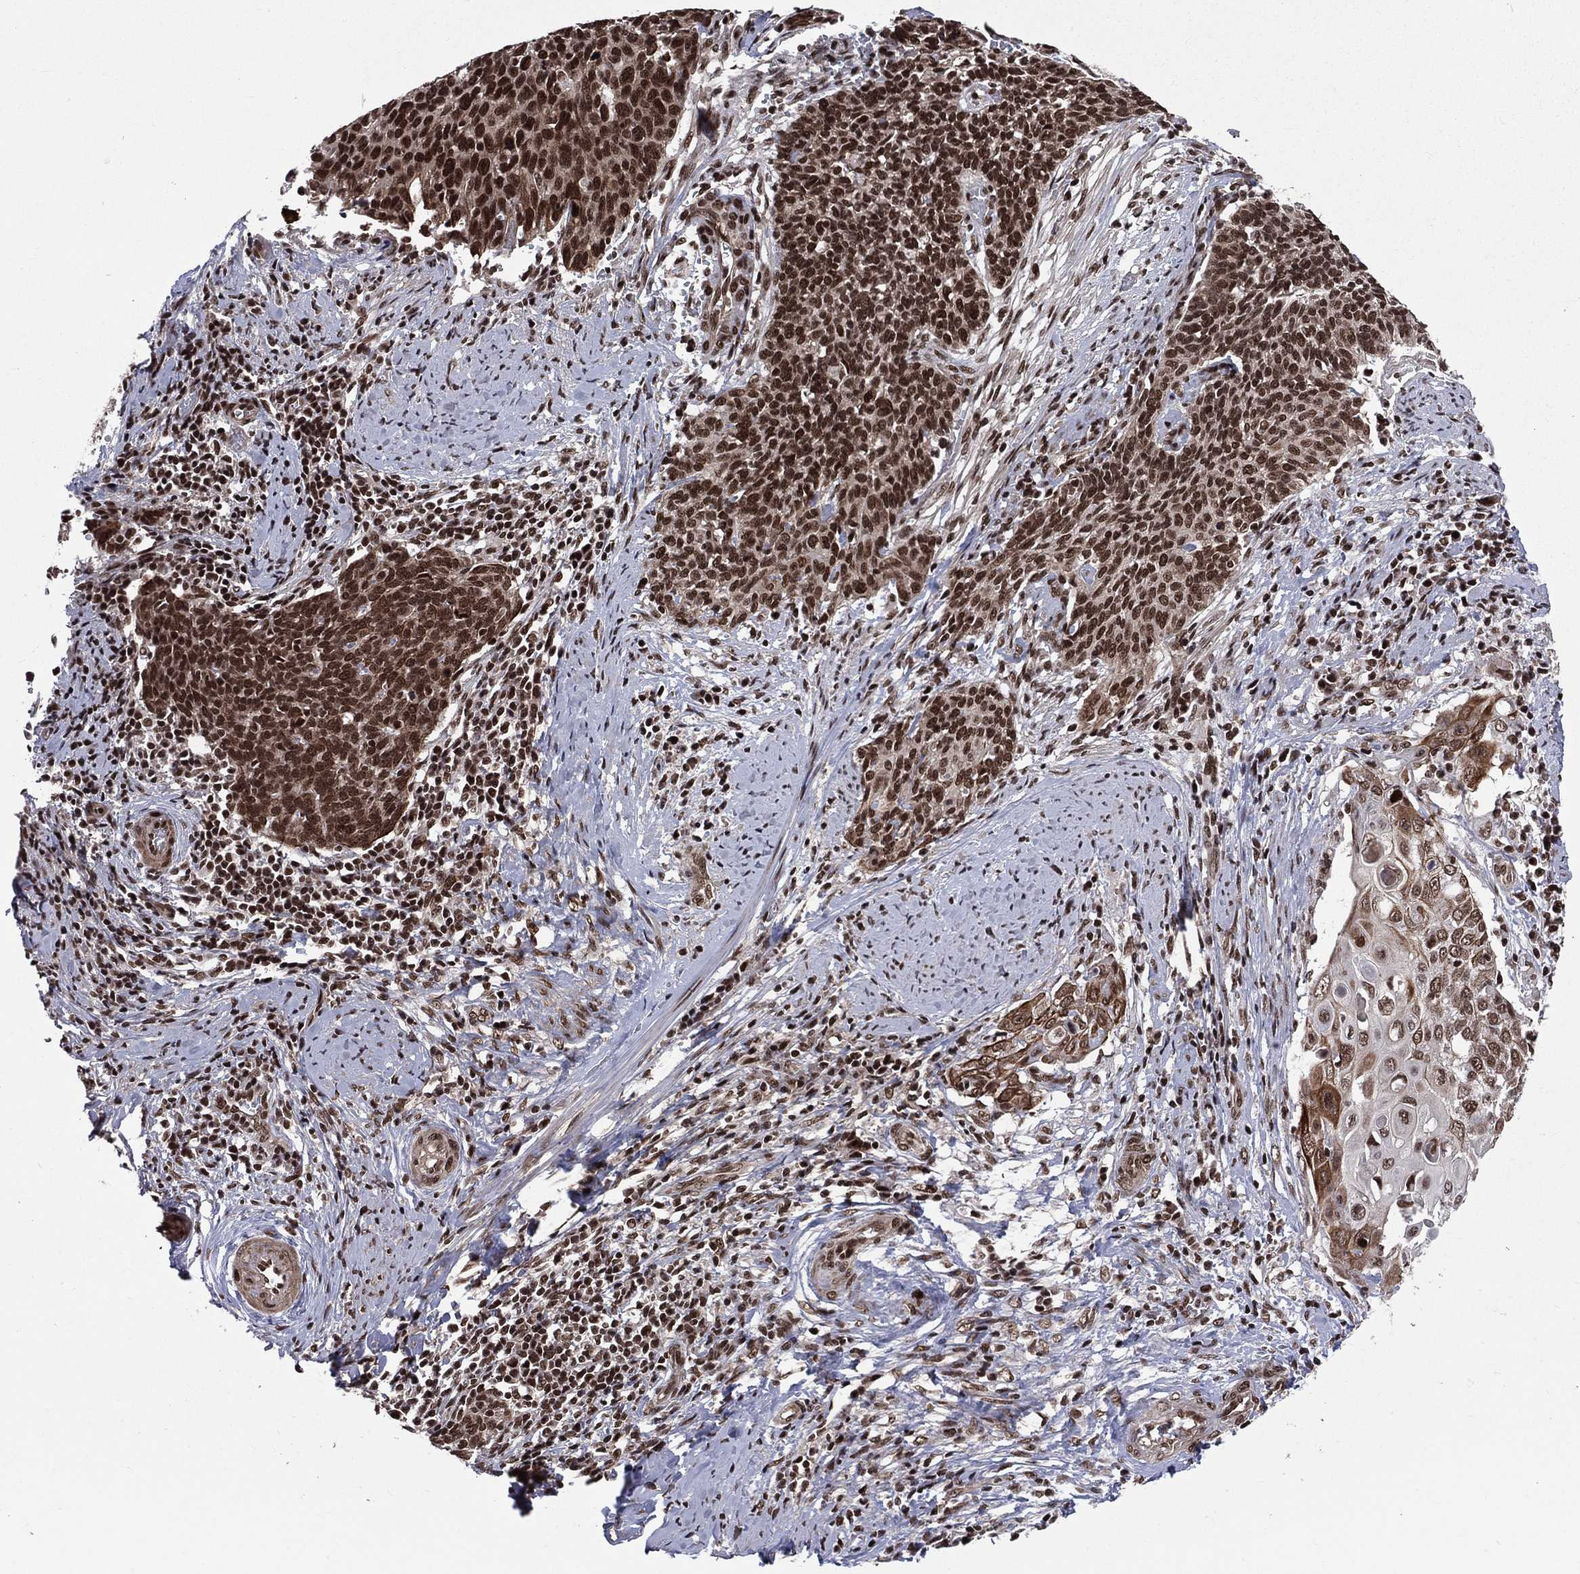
{"staining": {"intensity": "strong", "quantity": ">75%", "location": "nuclear"}, "tissue": "cervical cancer", "cell_type": "Tumor cells", "image_type": "cancer", "snomed": [{"axis": "morphology", "description": "Squamous cell carcinoma, NOS"}, {"axis": "topography", "description": "Cervix"}], "caption": "Squamous cell carcinoma (cervical) tissue reveals strong nuclear positivity in about >75% of tumor cells", "gene": "SMC3", "patient": {"sex": "female", "age": 39}}